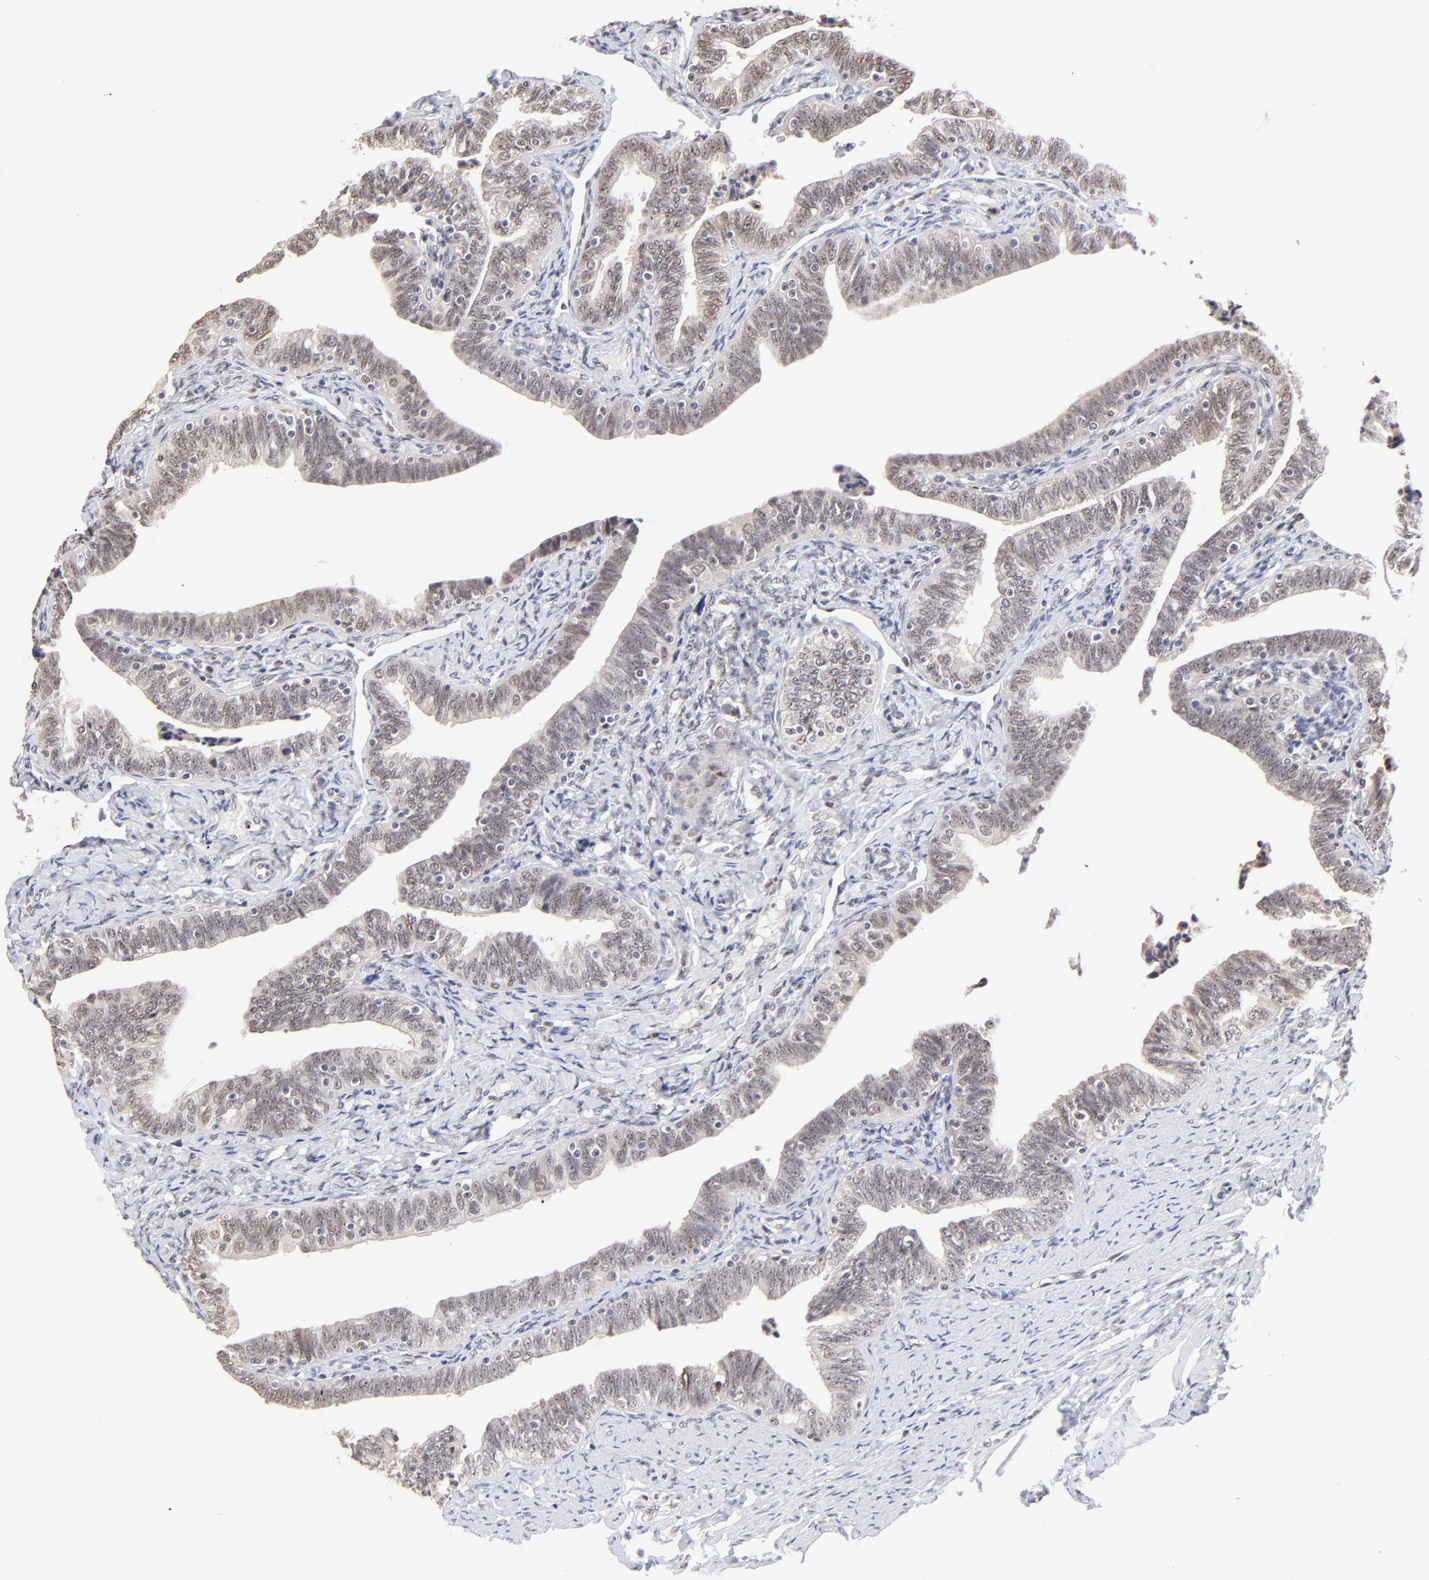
{"staining": {"intensity": "weak", "quantity": ">75%", "location": "nuclear"}, "tissue": "fallopian tube", "cell_type": "Glandular cells", "image_type": "normal", "snomed": [{"axis": "morphology", "description": "Normal tissue, NOS"}, {"axis": "topography", "description": "Fallopian tube"}, {"axis": "topography", "description": "Ovary"}], "caption": "A brown stain labels weak nuclear staining of a protein in glandular cells of unremarkable human fallopian tube.", "gene": "ZNF670", "patient": {"sex": "female", "age": 69}}